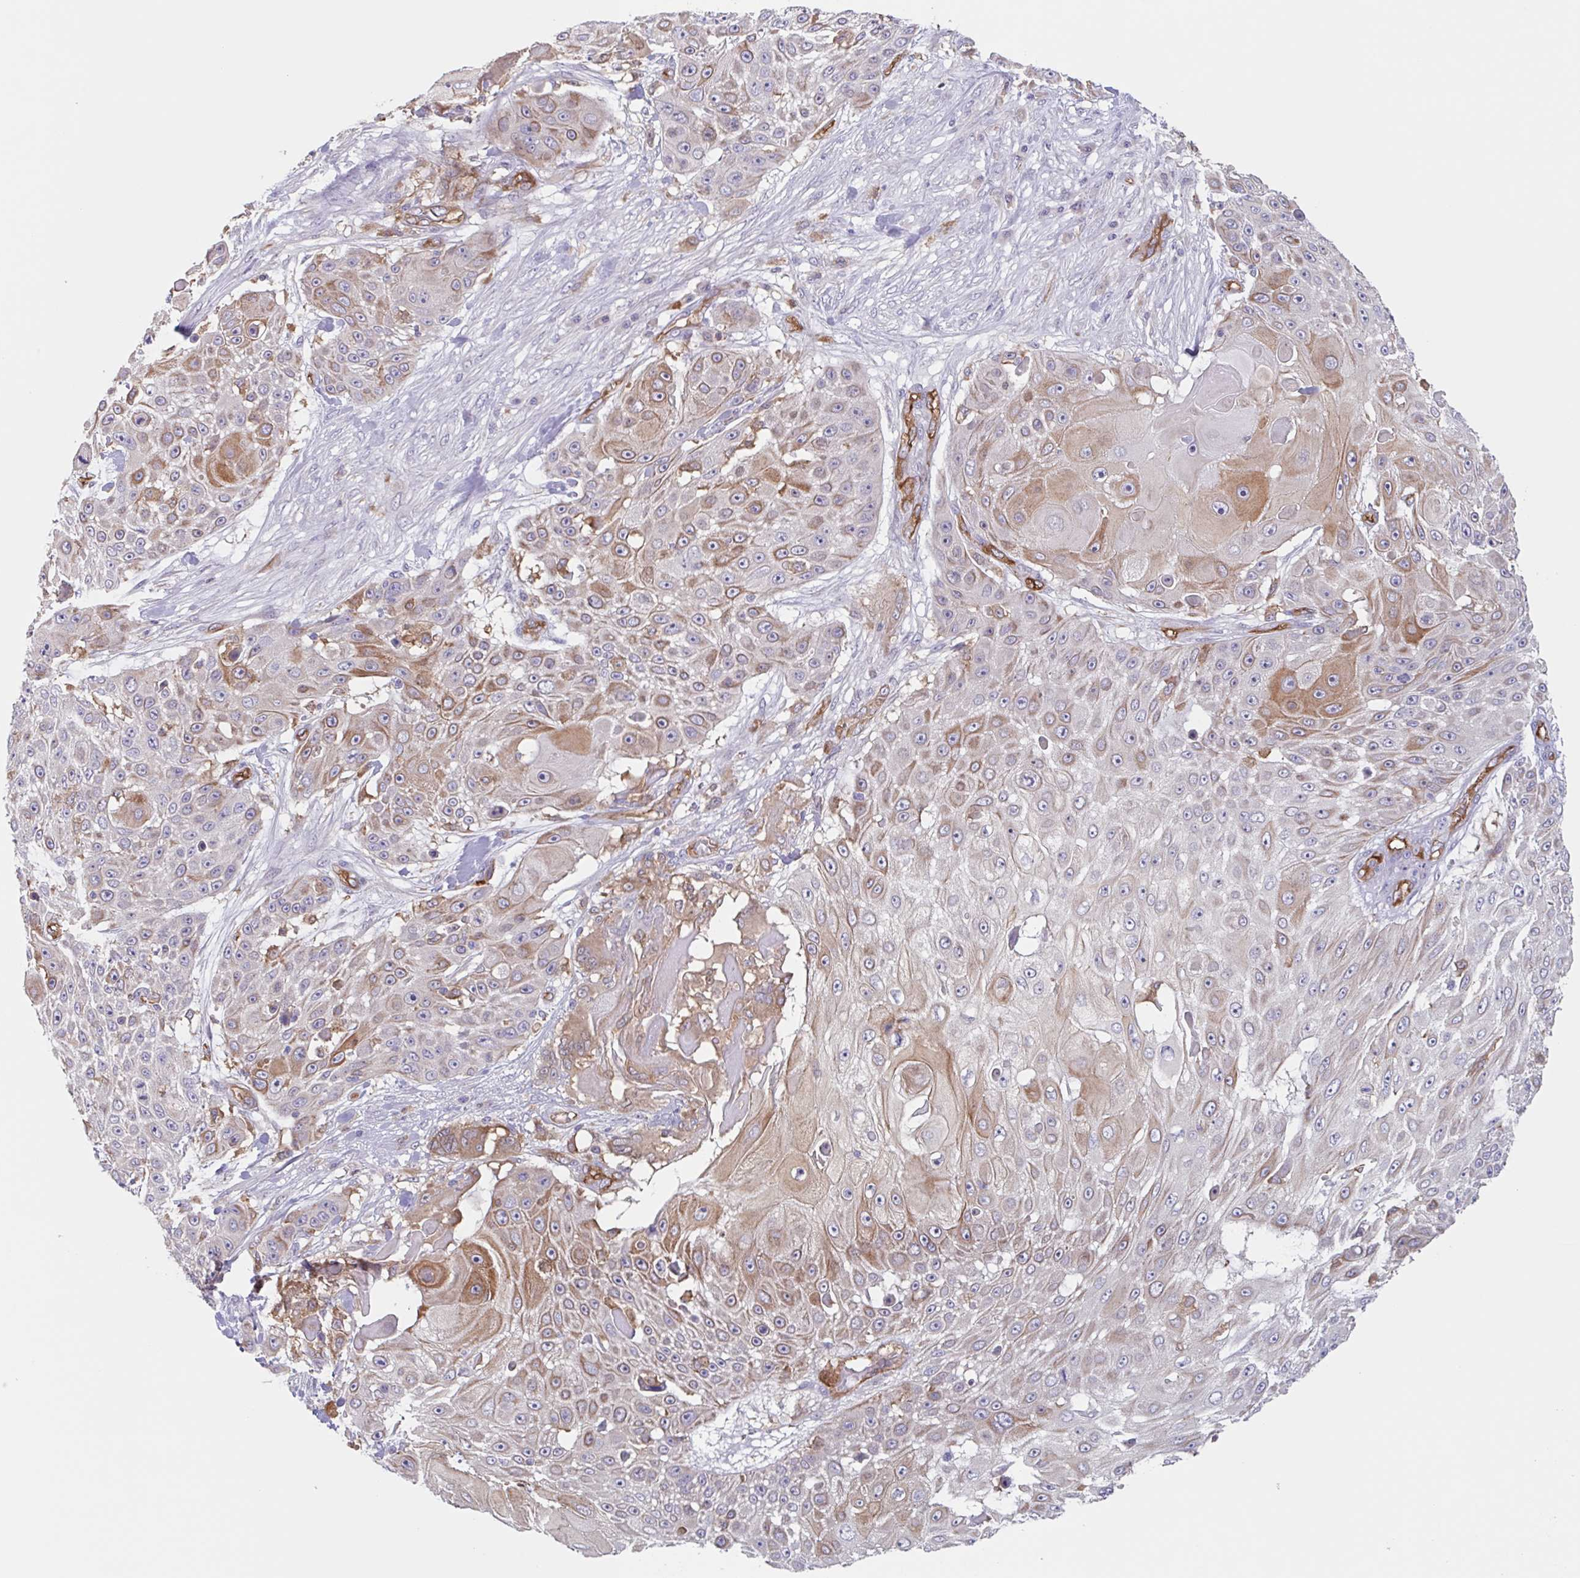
{"staining": {"intensity": "moderate", "quantity": "25%-75%", "location": "cytoplasmic/membranous"}, "tissue": "skin cancer", "cell_type": "Tumor cells", "image_type": "cancer", "snomed": [{"axis": "morphology", "description": "Squamous cell carcinoma, NOS"}, {"axis": "topography", "description": "Skin"}], "caption": "Immunohistochemical staining of human skin squamous cell carcinoma demonstrates medium levels of moderate cytoplasmic/membranous protein expression in approximately 25%-75% of tumor cells.", "gene": "EHD4", "patient": {"sex": "female", "age": 86}}